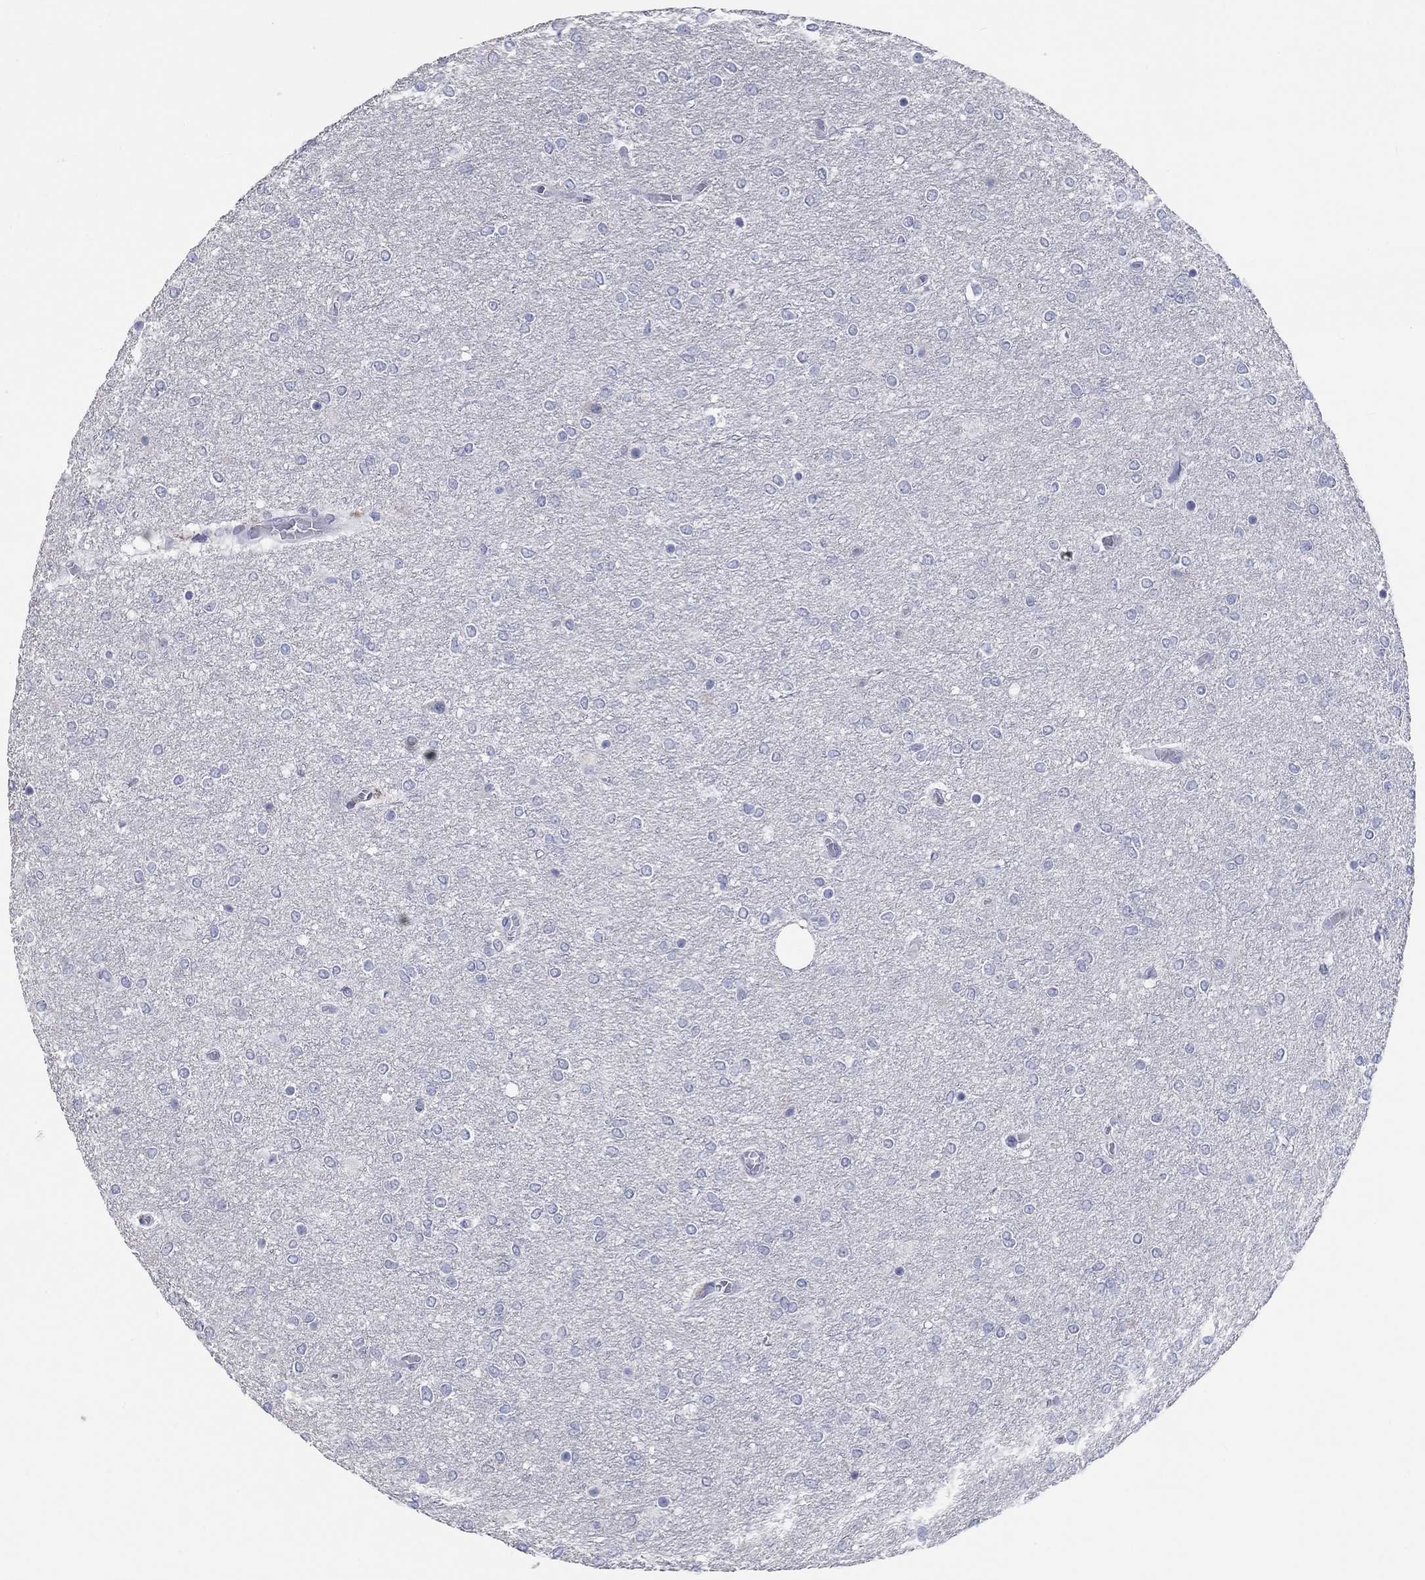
{"staining": {"intensity": "negative", "quantity": "none", "location": "none"}, "tissue": "glioma", "cell_type": "Tumor cells", "image_type": "cancer", "snomed": [{"axis": "morphology", "description": "Glioma, malignant, High grade"}, {"axis": "topography", "description": "Brain"}], "caption": "High magnification brightfield microscopy of glioma stained with DAB (brown) and counterstained with hematoxylin (blue): tumor cells show no significant staining.", "gene": "LRRC4C", "patient": {"sex": "female", "age": 61}}